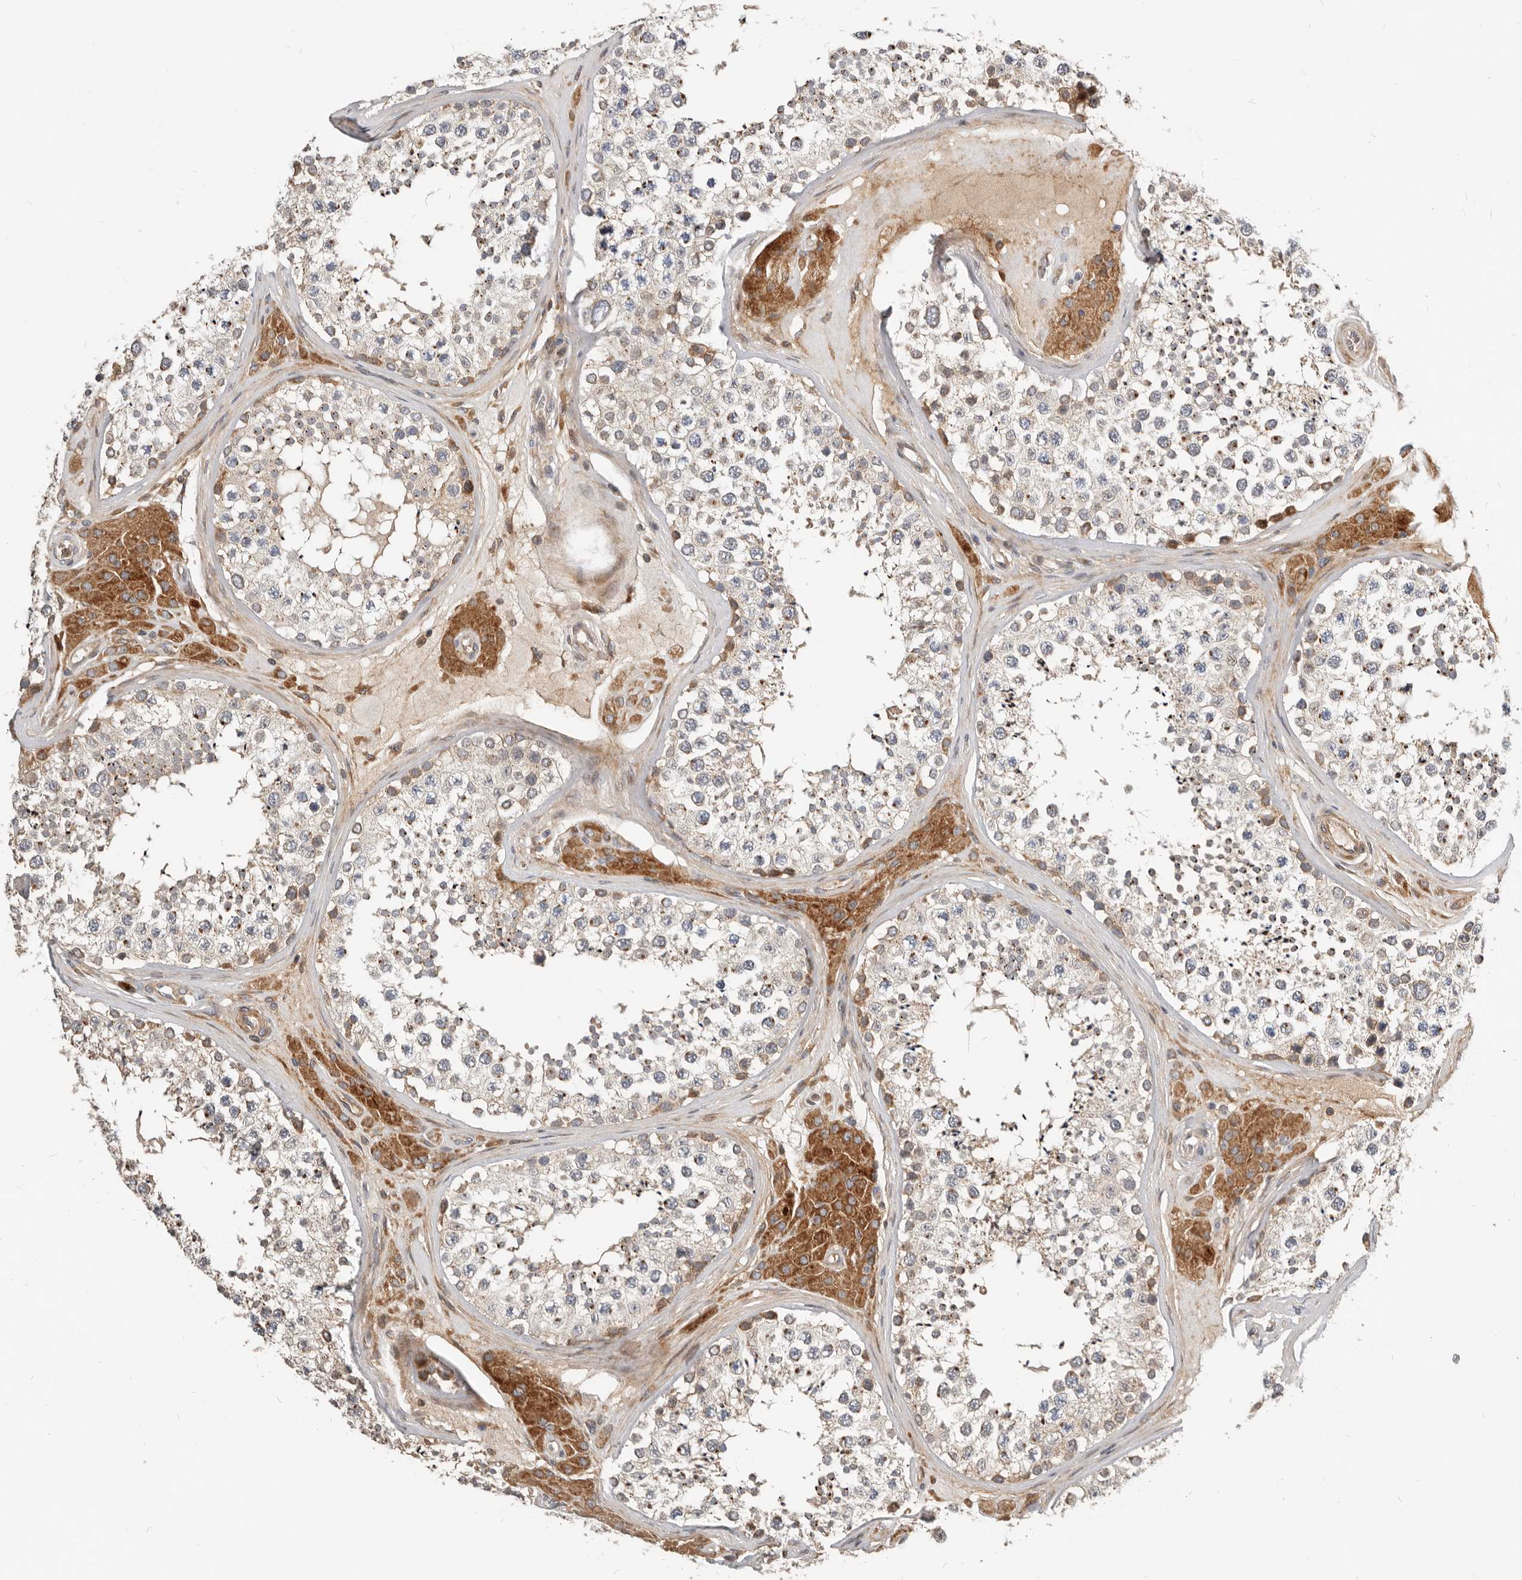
{"staining": {"intensity": "weak", "quantity": "25%-75%", "location": "cytoplasmic/membranous"}, "tissue": "testis", "cell_type": "Cells in seminiferous ducts", "image_type": "normal", "snomed": [{"axis": "morphology", "description": "Normal tissue, NOS"}, {"axis": "topography", "description": "Testis"}], "caption": "Testis stained for a protein (brown) displays weak cytoplasmic/membranous positive staining in approximately 25%-75% of cells in seminiferous ducts.", "gene": "NPY4R2", "patient": {"sex": "male", "age": 46}}